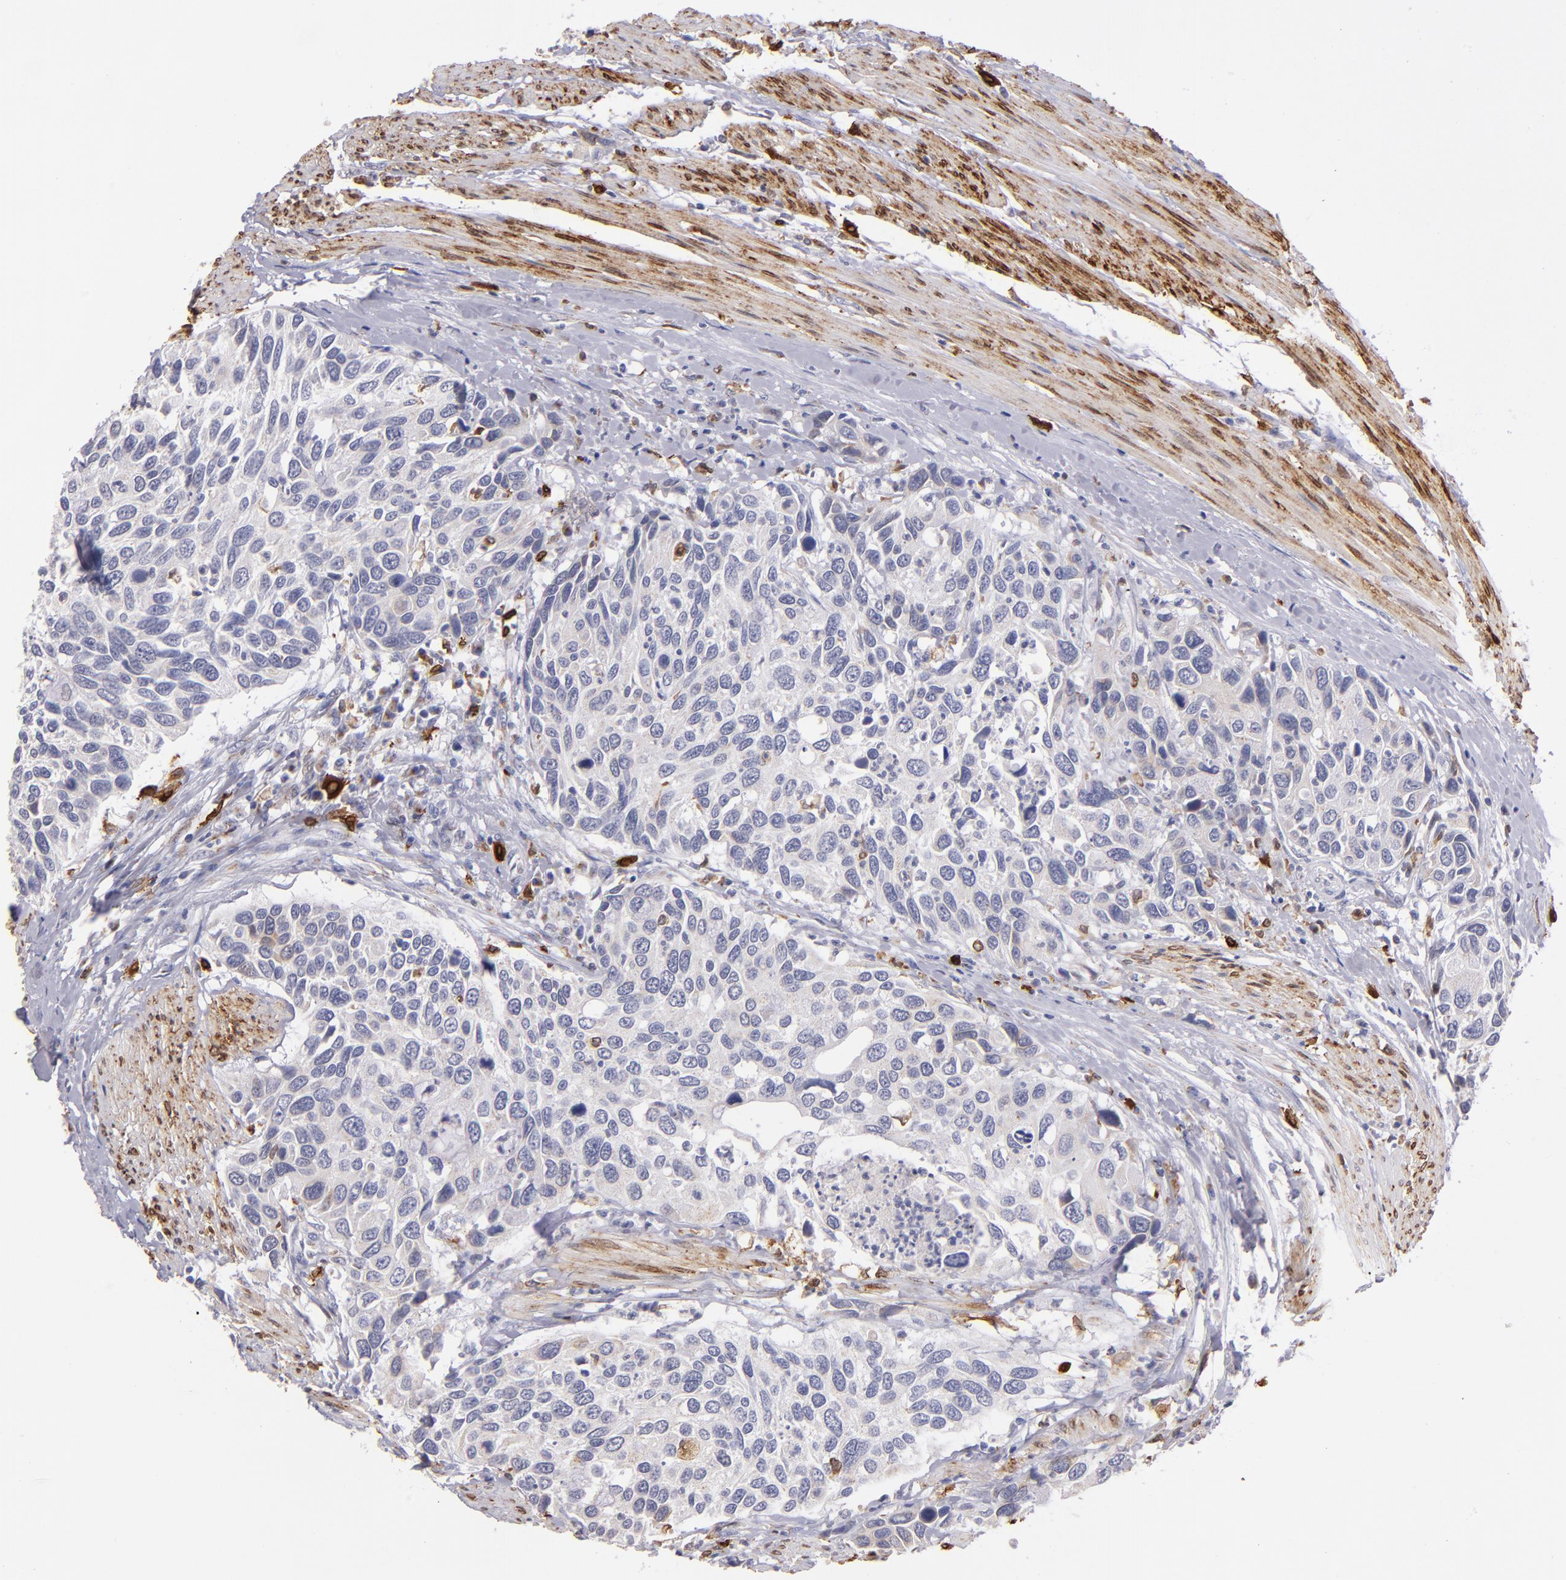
{"staining": {"intensity": "negative", "quantity": "none", "location": "none"}, "tissue": "urothelial cancer", "cell_type": "Tumor cells", "image_type": "cancer", "snomed": [{"axis": "morphology", "description": "Urothelial carcinoma, High grade"}, {"axis": "topography", "description": "Urinary bladder"}], "caption": "A photomicrograph of human urothelial cancer is negative for staining in tumor cells.", "gene": "PTGS1", "patient": {"sex": "male", "age": 66}}